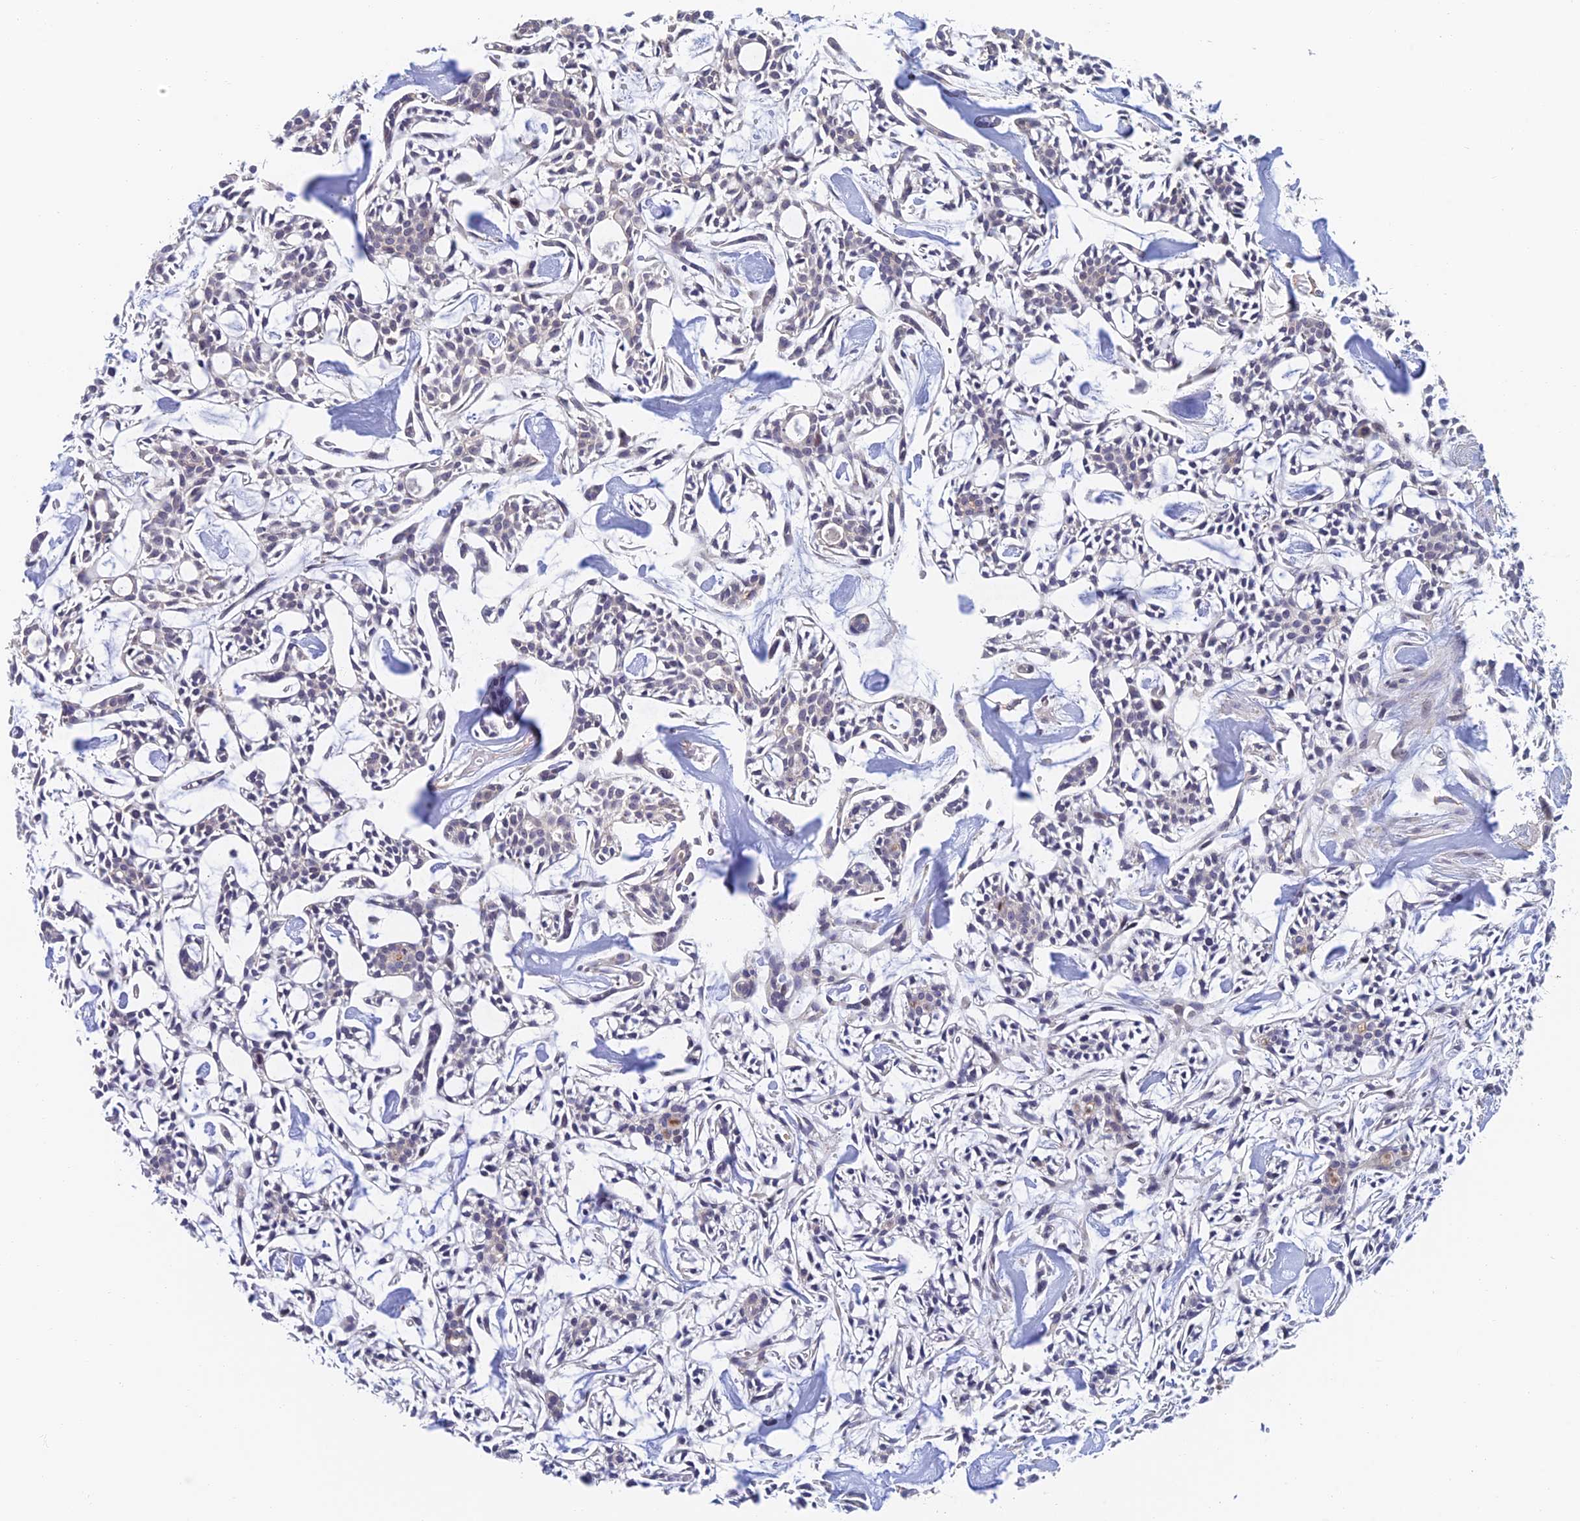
{"staining": {"intensity": "negative", "quantity": "none", "location": "none"}, "tissue": "head and neck cancer", "cell_type": "Tumor cells", "image_type": "cancer", "snomed": [{"axis": "morphology", "description": "Adenocarcinoma, NOS"}, {"axis": "topography", "description": "Salivary gland"}, {"axis": "topography", "description": "Head-Neck"}], "caption": "Head and neck cancer (adenocarcinoma) was stained to show a protein in brown. There is no significant staining in tumor cells. (Brightfield microscopy of DAB (3,3'-diaminobenzidine) immunohistochemistry at high magnification).", "gene": "ZUP1", "patient": {"sex": "male", "age": 55}}